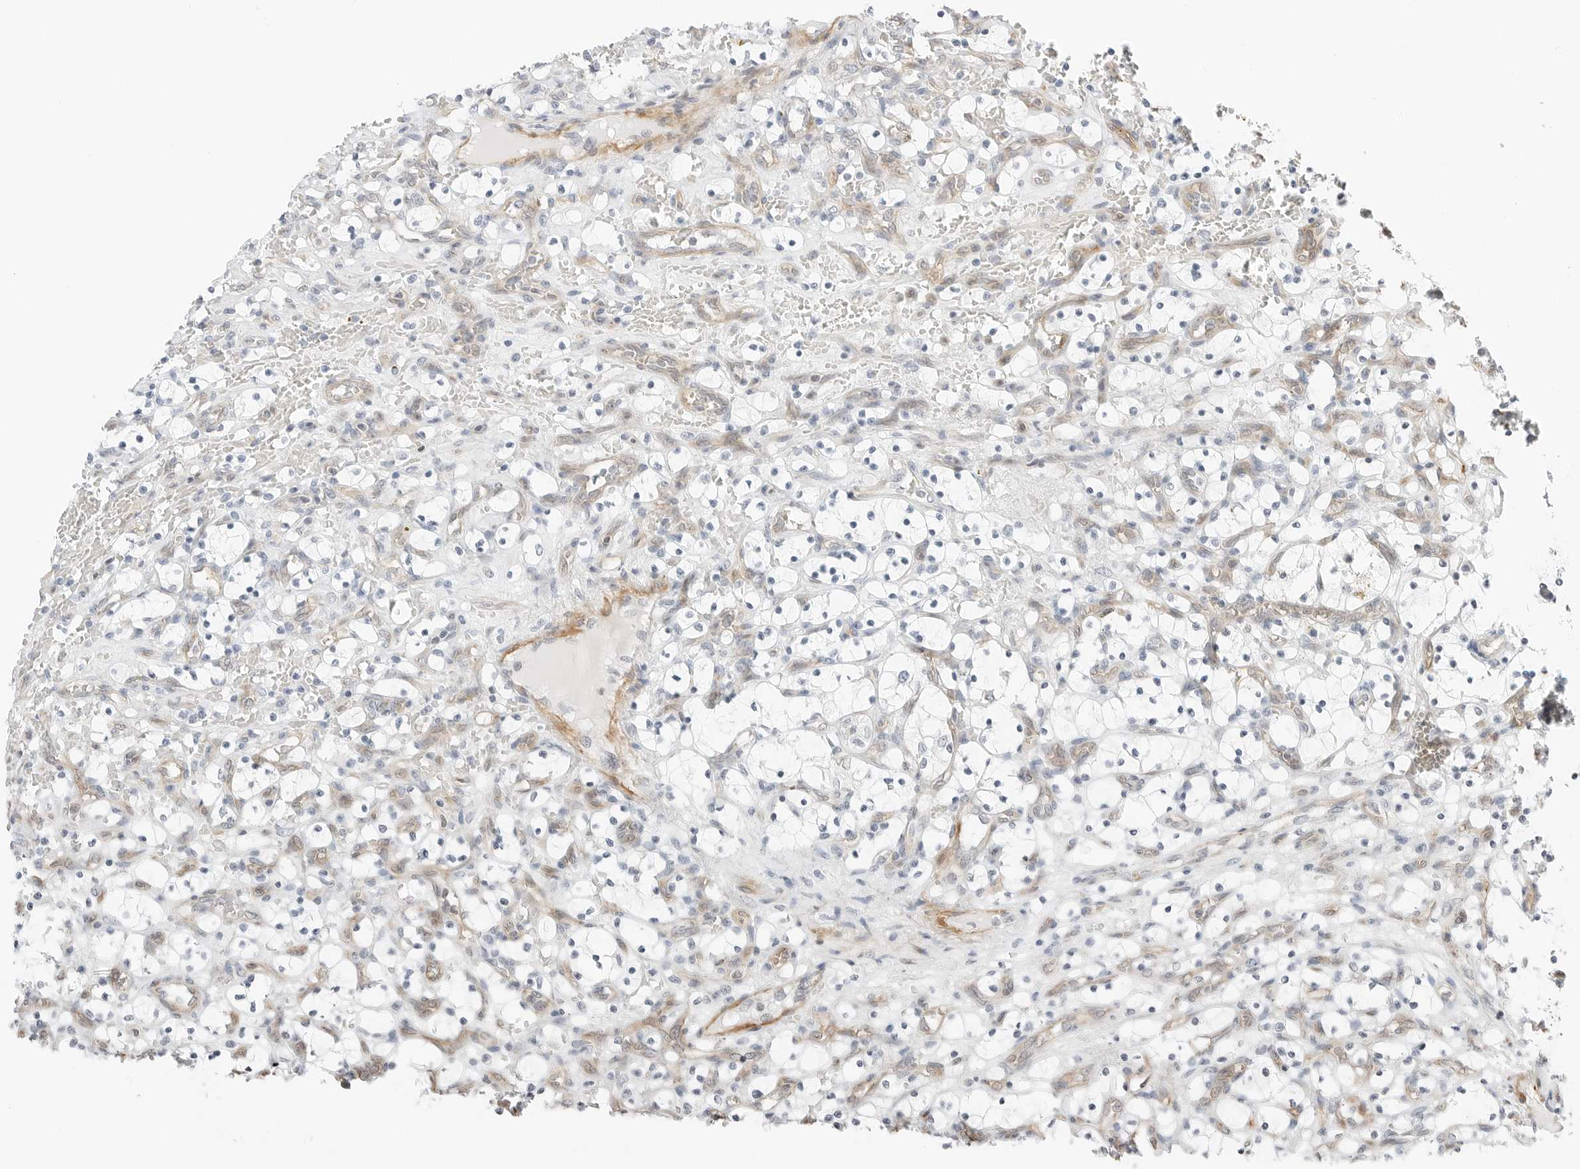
{"staining": {"intensity": "negative", "quantity": "none", "location": "none"}, "tissue": "renal cancer", "cell_type": "Tumor cells", "image_type": "cancer", "snomed": [{"axis": "morphology", "description": "Adenocarcinoma, NOS"}, {"axis": "topography", "description": "Kidney"}], "caption": "The IHC photomicrograph has no significant expression in tumor cells of renal adenocarcinoma tissue.", "gene": "IQCC", "patient": {"sex": "female", "age": 69}}